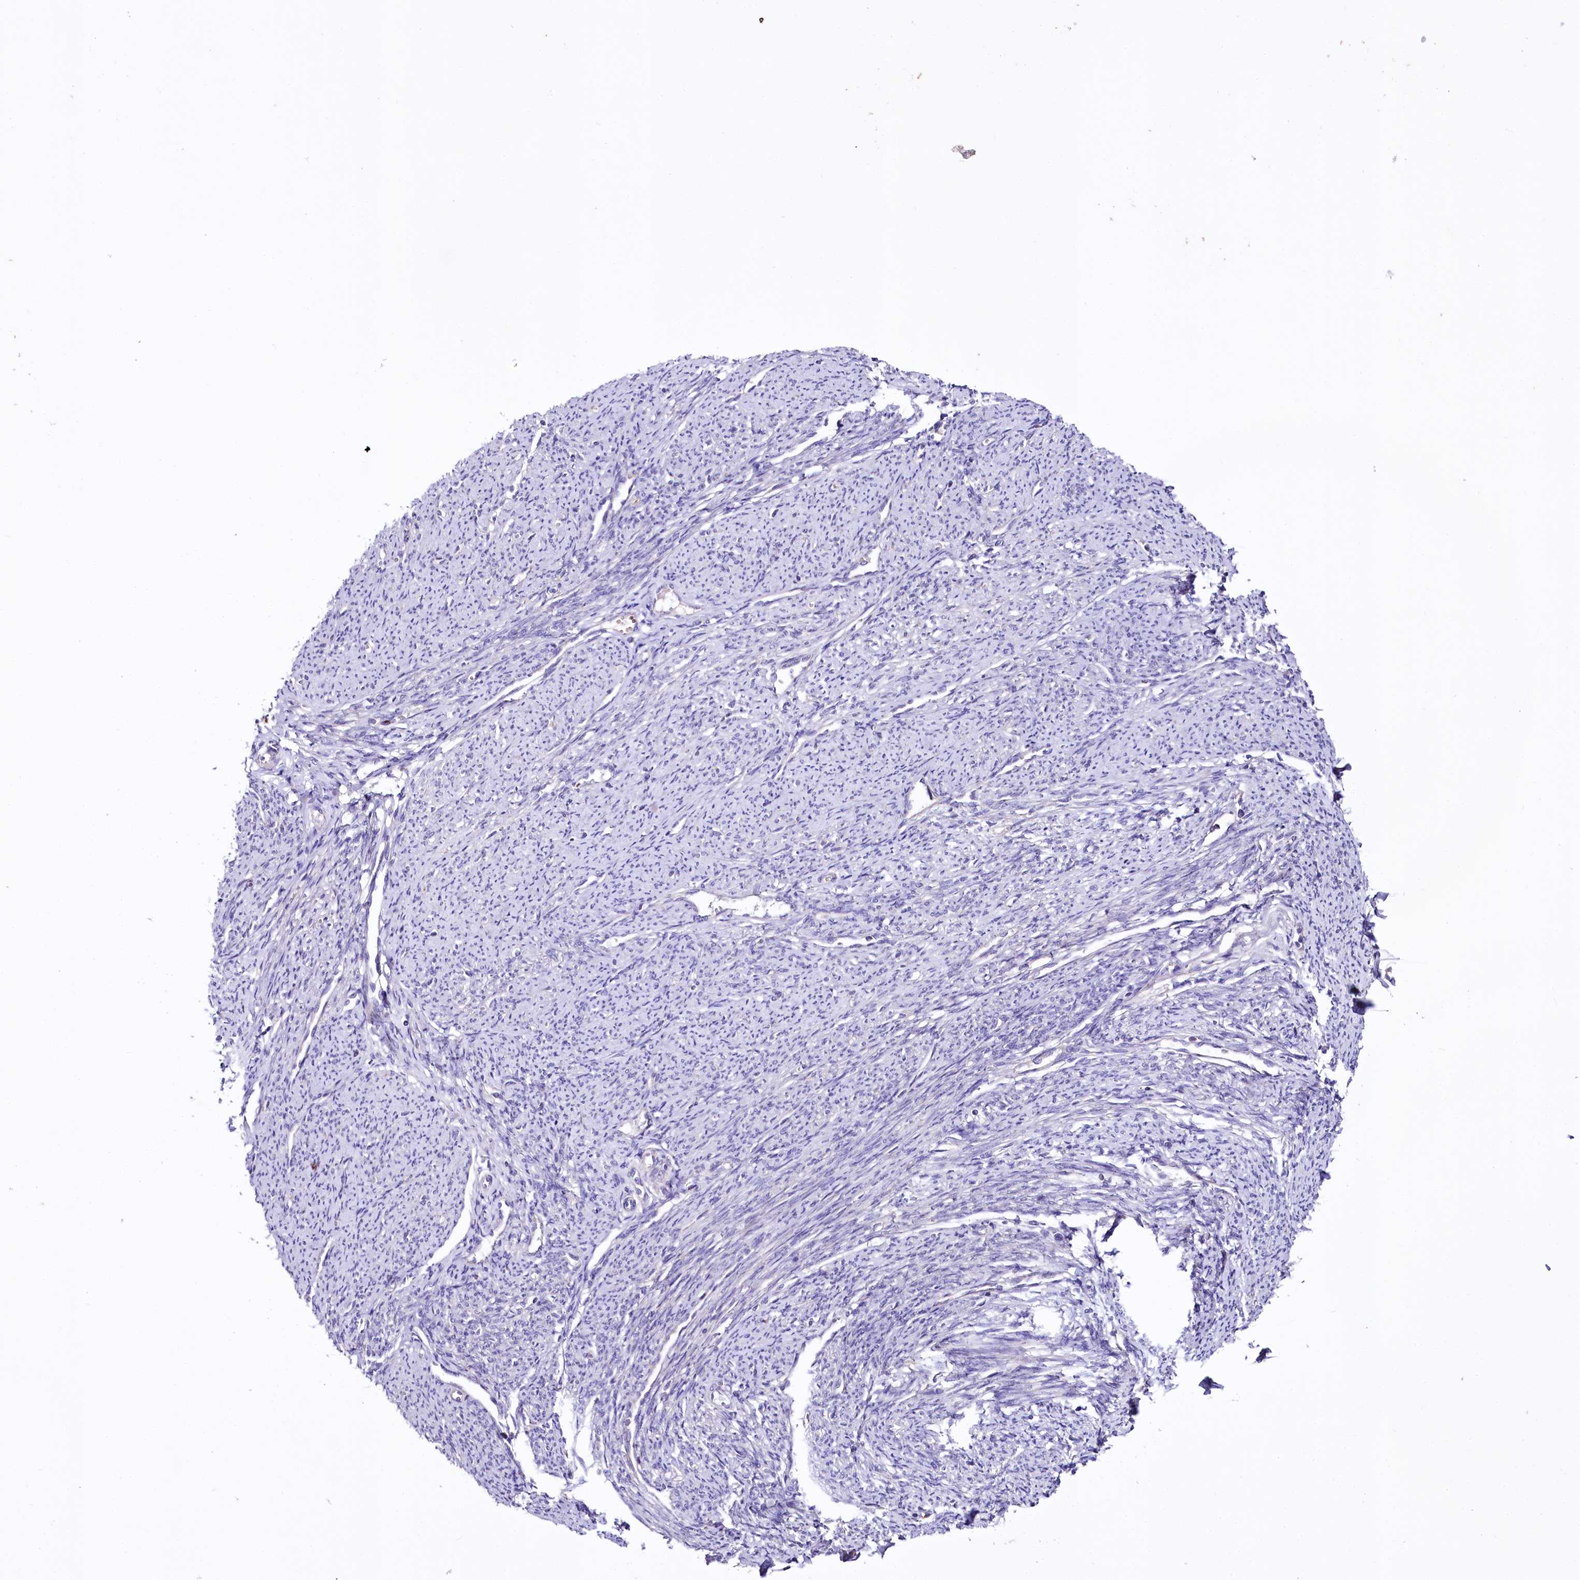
{"staining": {"intensity": "negative", "quantity": "none", "location": "none"}, "tissue": "smooth muscle", "cell_type": "Smooth muscle cells", "image_type": "normal", "snomed": [{"axis": "morphology", "description": "Normal tissue, NOS"}, {"axis": "topography", "description": "Smooth muscle"}, {"axis": "topography", "description": "Uterus"}], "caption": "The micrograph reveals no significant positivity in smooth muscle cells of smooth muscle.", "gene": "ZNF45", "patient": {"sex": "female", "age": 59}}